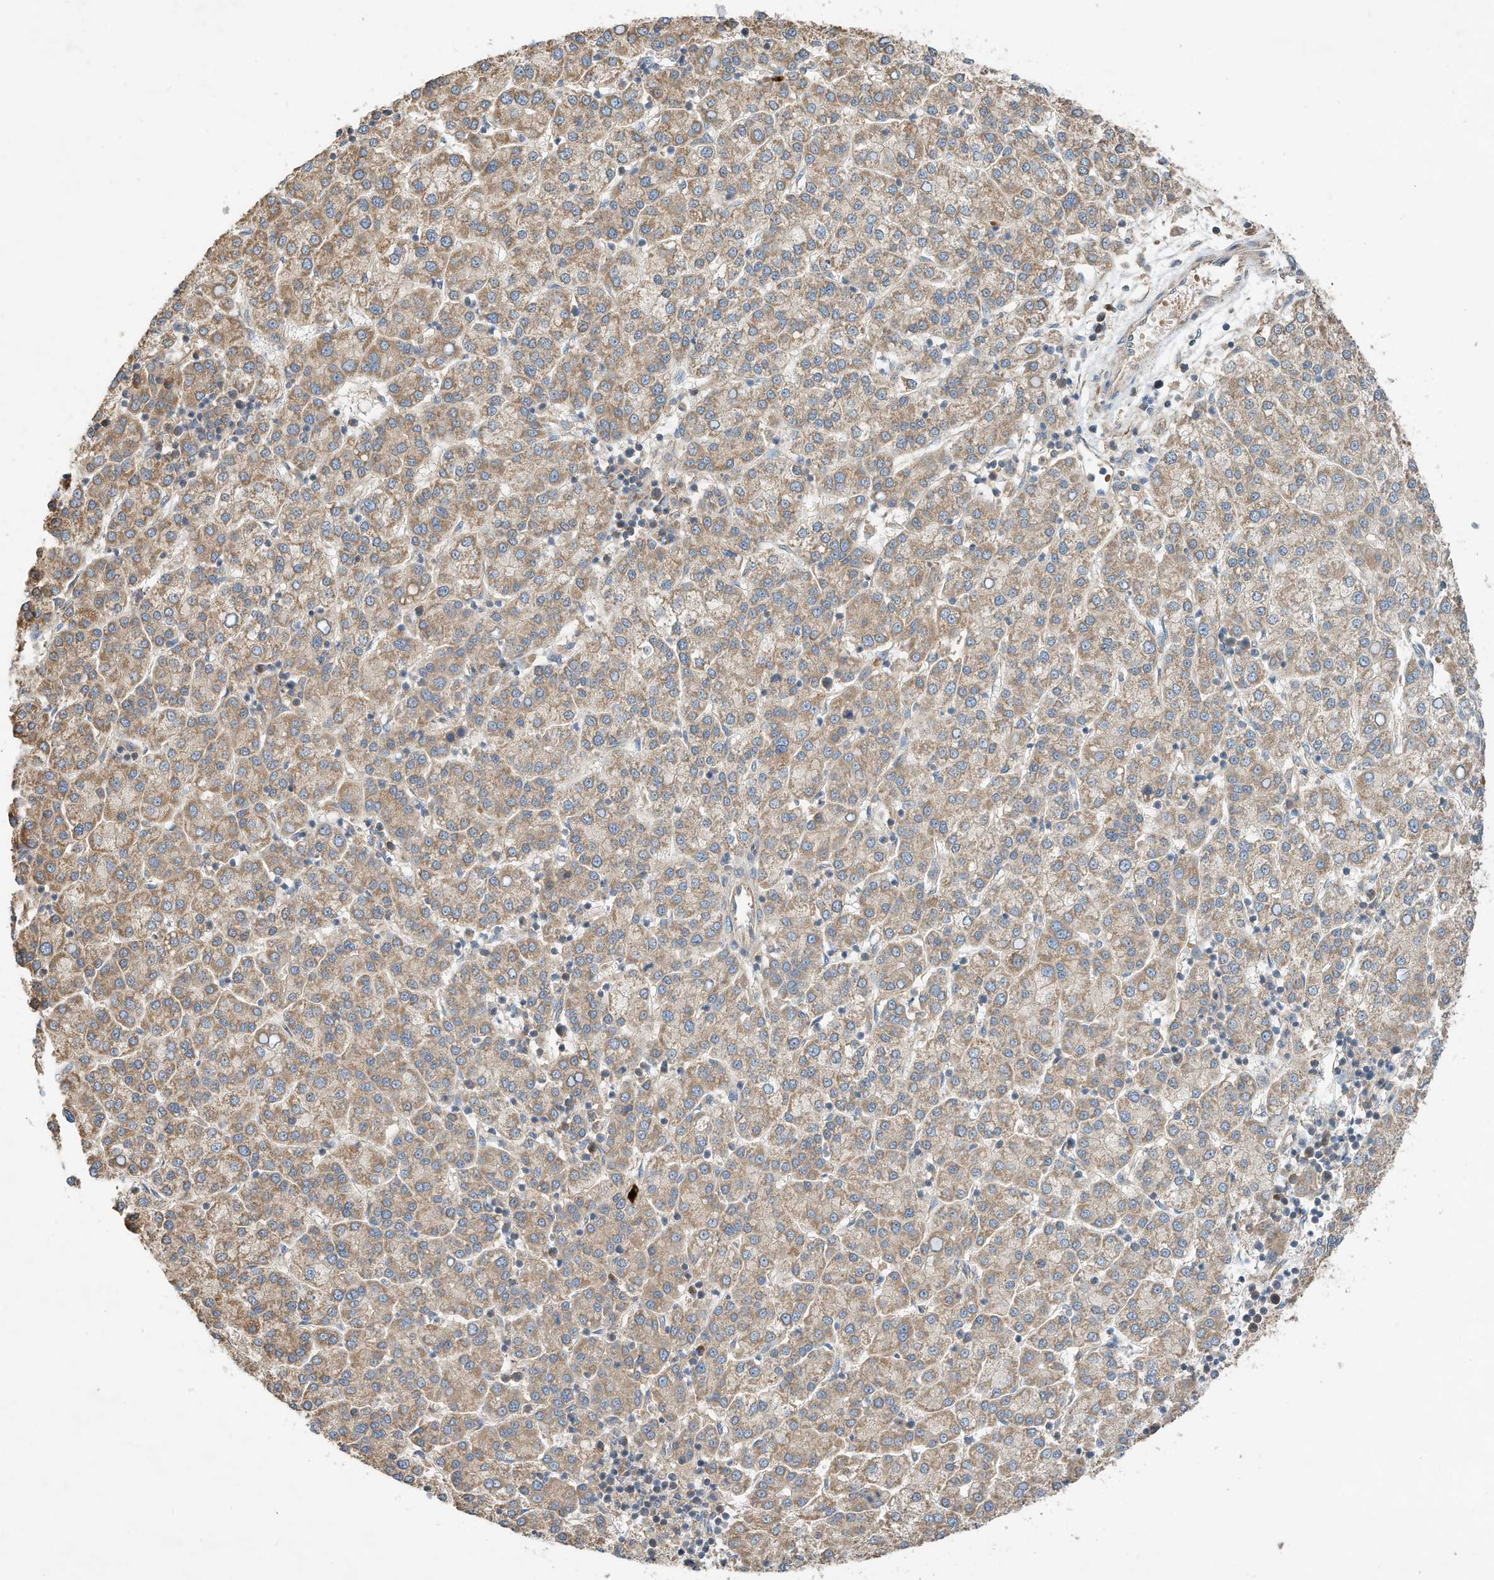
{"staining": {"intensity": "moderate", "quantity": ">75%", "location": "cytoplasmic/membranous"}, "tissue": "liver cancer", "cell_type": "Tumor cells", "image_type": "cancer", "snomed": [{"axis": "morphology", "description": "Carcinoma, Hepatocellular, NOS"}, {"axis": "topography", "description": "Liver"}], "caption": "High-magnification brightfield microscopy of liver hepatocellular carcinoma stained with DAB (brown) and counterstained with hematoxylin (blue). tumor cells exhibit moderate cytoplasmic/membranous positivity is identified in about>75% of cells.", "gene": "CPAMD8", "patient": {"sex": "female", "age": 58}}